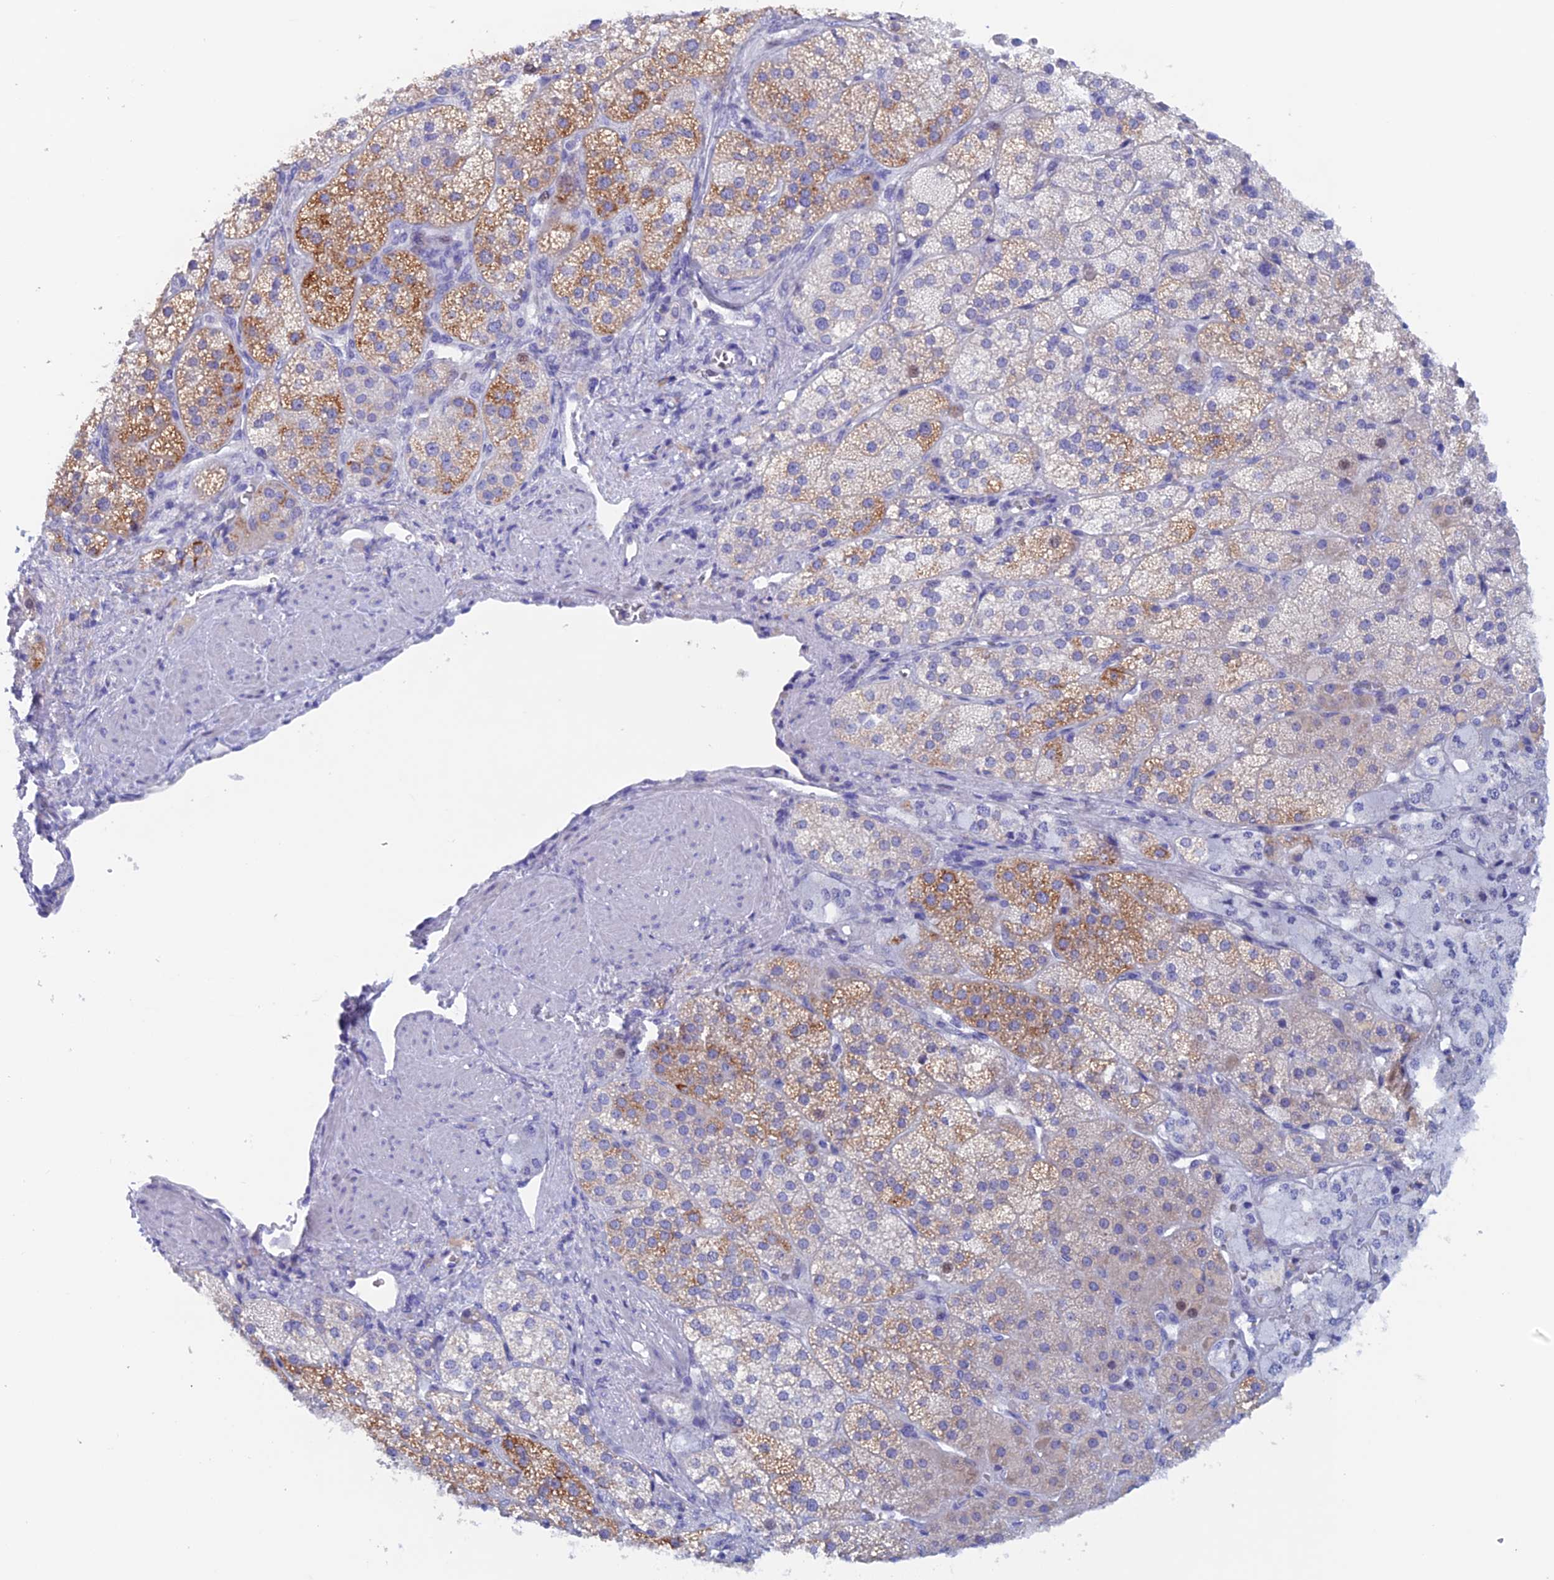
{"staining": {"intensity": "moderate", "quantity": "25%-75%", "location": "cytoplasmic/membranous"}, "tissue": "adrenal gland", "cell_type": "Glandular cells", "image_type": "normal", "snomed": [{"axis": "morphology", "description": "Normal tissue, NOS"}, {"axis": "topography", "description": "Adrenal gland"}], "caption": "Moderate cytoplasmic/membranous staining for a protein is appreciated in approximately 25%-75% of glandular cells of benign adrenal gland using IHC.", "gene": "PSMC3IP", "patient": {"sex": "male", "age": 57}}